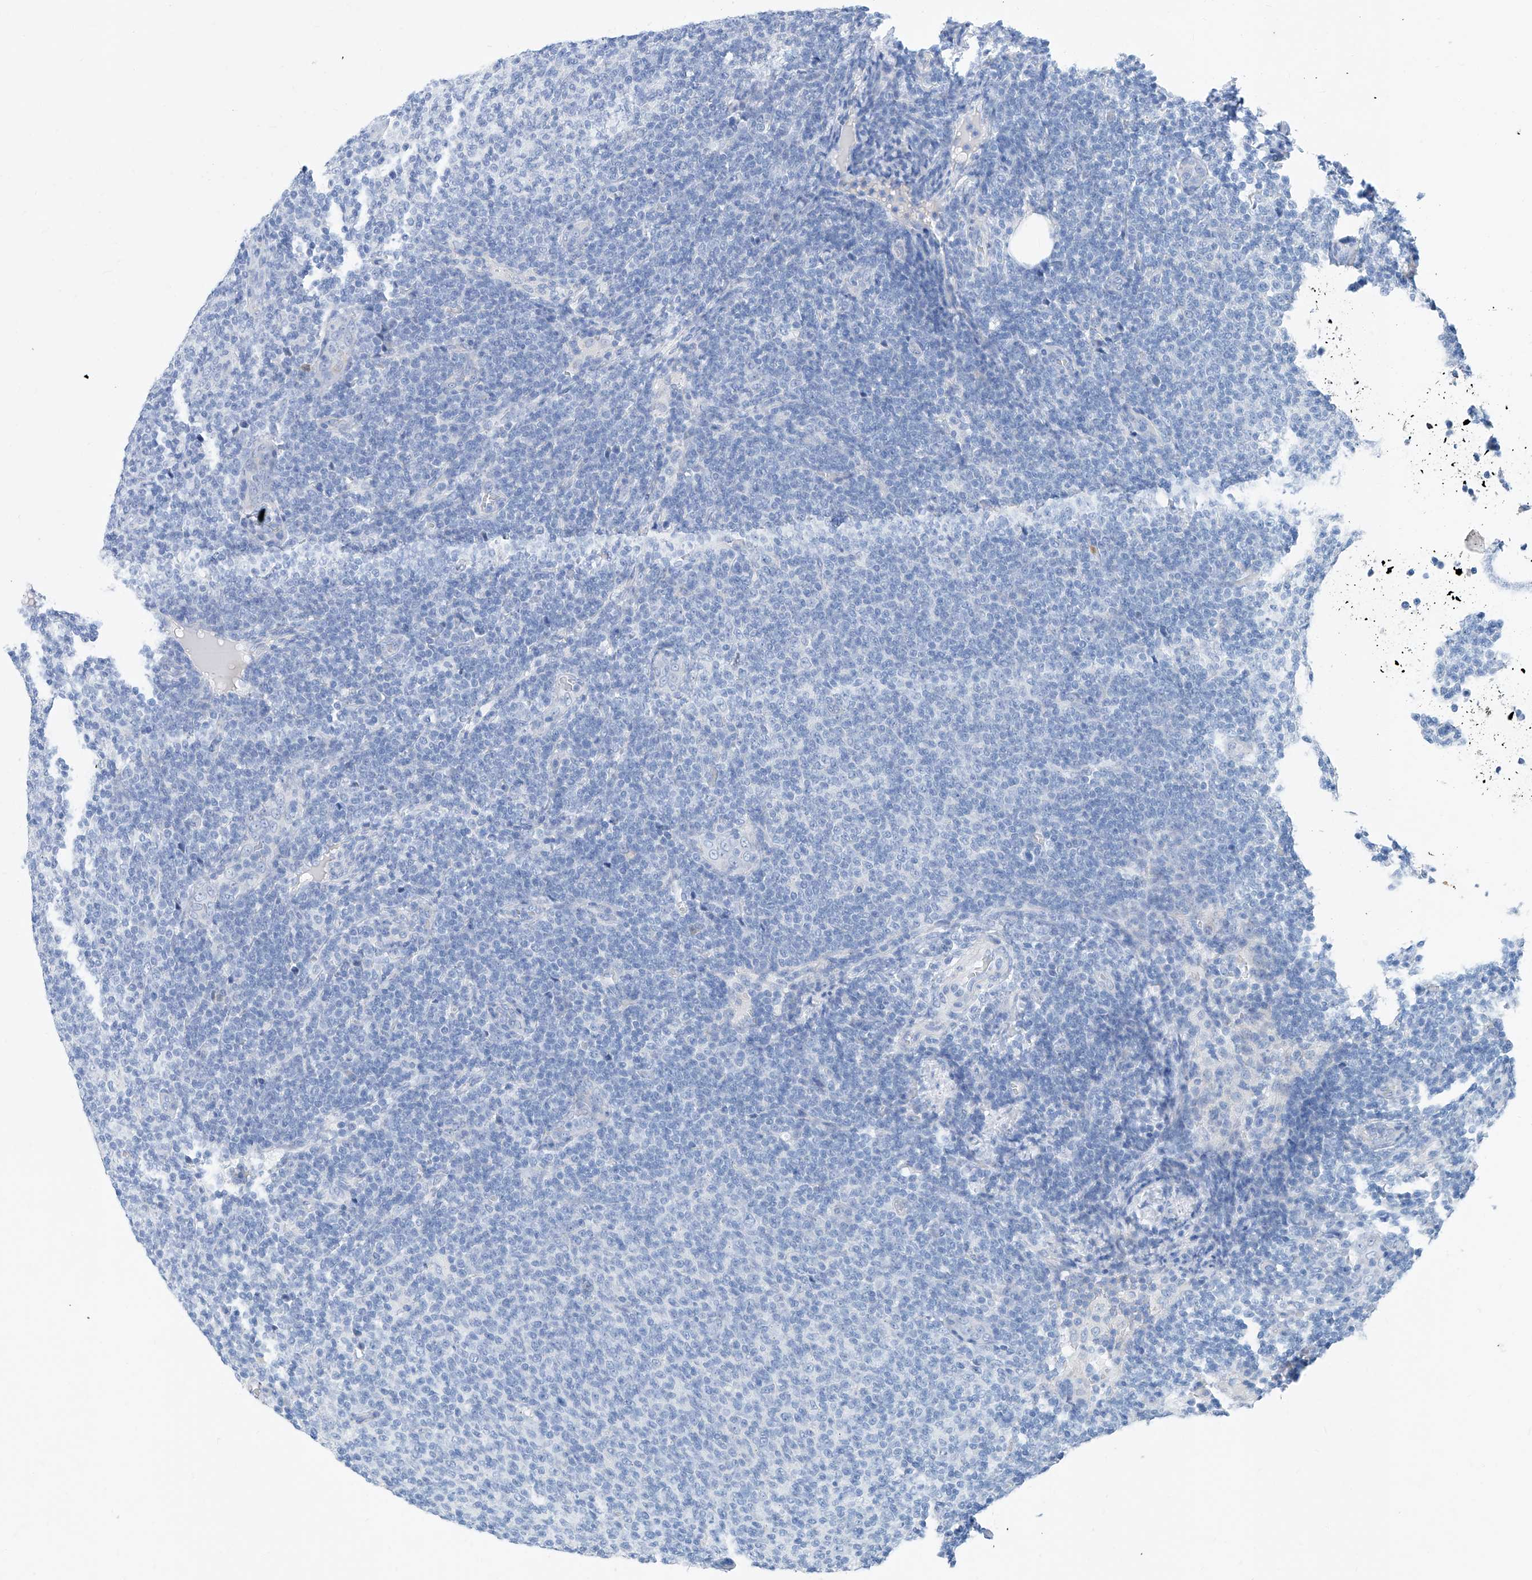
{"staining": {"intensity": "negative", "quantity": "none", "location": "none"}, "tissue": "lymphoma", "cell_type": "Tumor cells", "image_type": "cancer", "snomed": [{"axis": "morphology", "description": "Malignant lymphoma, non-Hodgkin's type, Low grade"}, {"axis": "topography", "description": "Lymph node"}], "caption": "Lymphoma stained for a protein using immunohistochemistry shows no staining tumor cells.", "gene": "SLC25A29", "patient": {"sex": "male", "age": 66}}